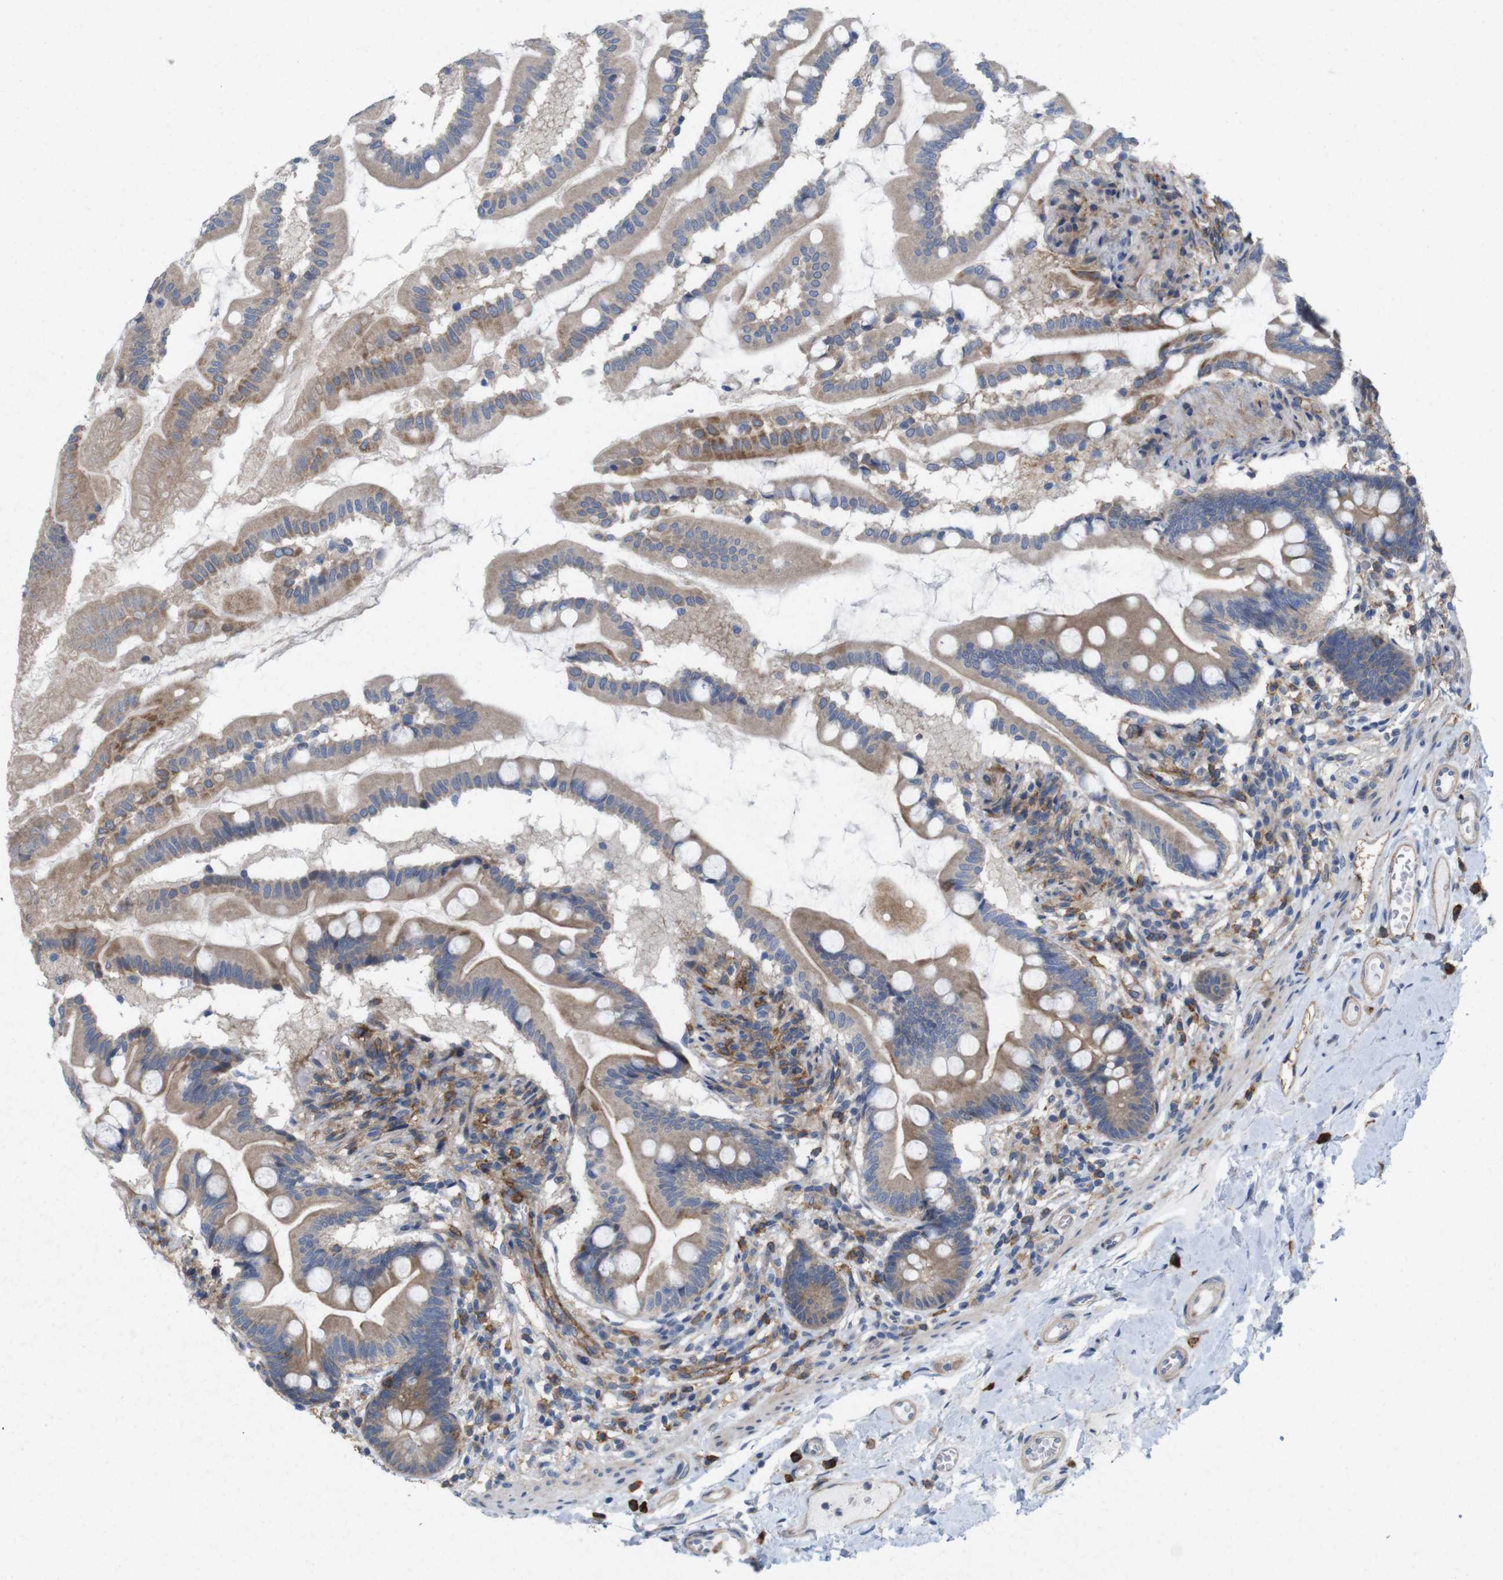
{"staining": {"intensity": "moderate", "quantity": ">75%", "location": "cytoplasmic/membranous"}, "tissue": "small intestine", "cell_type": "Glandular cells", "image_type": "normal", "snomed": [{"axis": "morphology", "description": "Normal tissue, NOS"}, {"axis": "topography", "description": "Small intestine"}], "caption": "Moderate cytoplasmic/membranous positivity is present in about >75% of glandular cells in benign small intestine.", "gene": "SIGLEC8", "patient": {"sex": "female", "age": 56}}